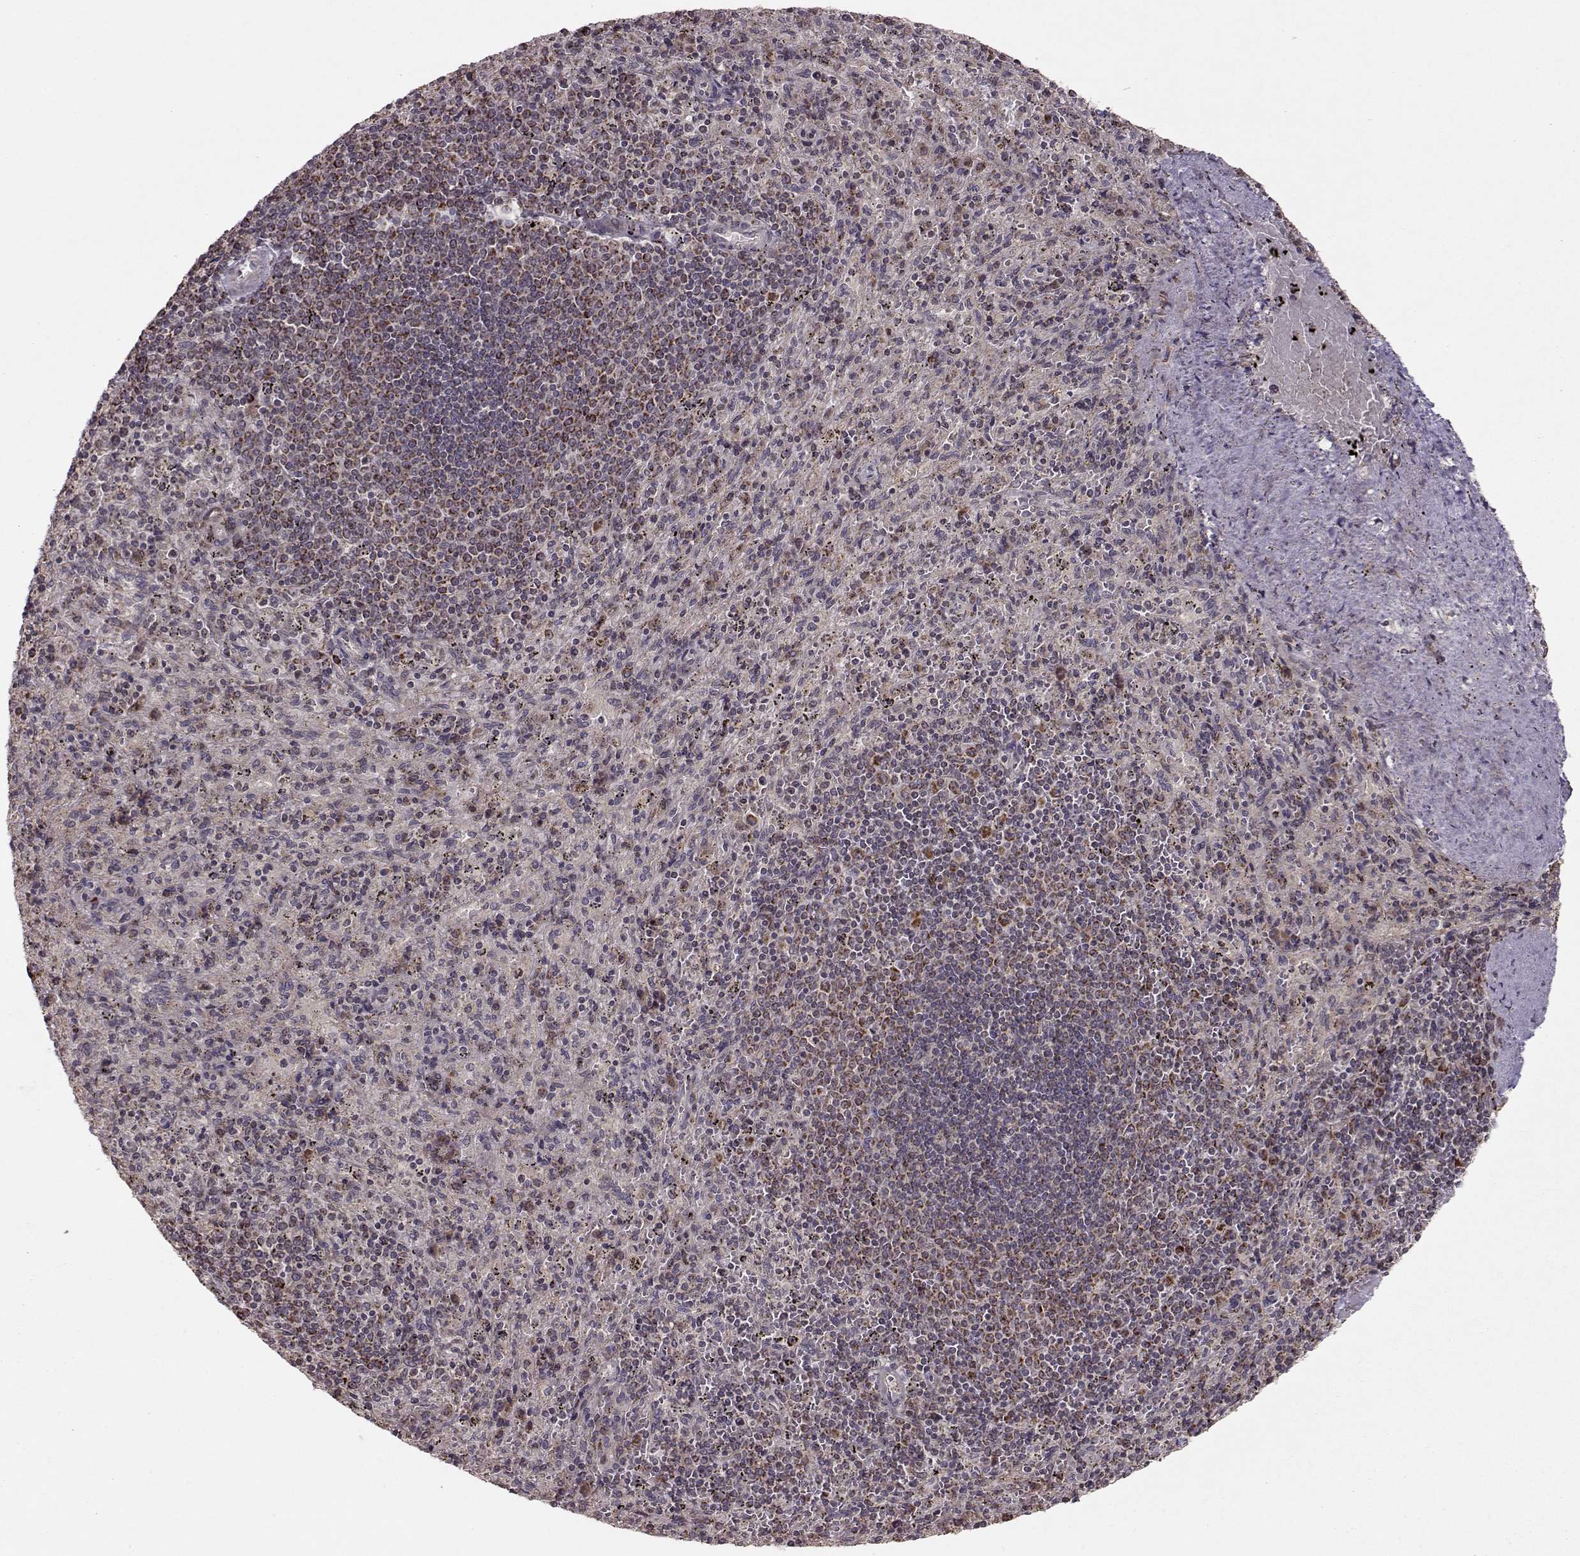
{"staining": {"intensity": "weak", "quantity": "<25%", "location": "cytoplasmic/membranous"}, "tissue": "spleen", "cell_type": "Cells in red pulp", "image_type": "normal", "snomed": [{"axis": "morphology", "description": "Normal tissue, NOS"}, {"axis": "topography", "description": "Spleen"}], "caption": "Immunohistochemistry (IHC) micrograph of unremarkable spleen: spleen stained with DAB (3,3'-diaminobenzidine) reveals no significant protein positivity in cells in red pulp. Nuclei are stained in blue.", "gene": "CMTM3", "patient": {"sex": "male", "age": 57}}